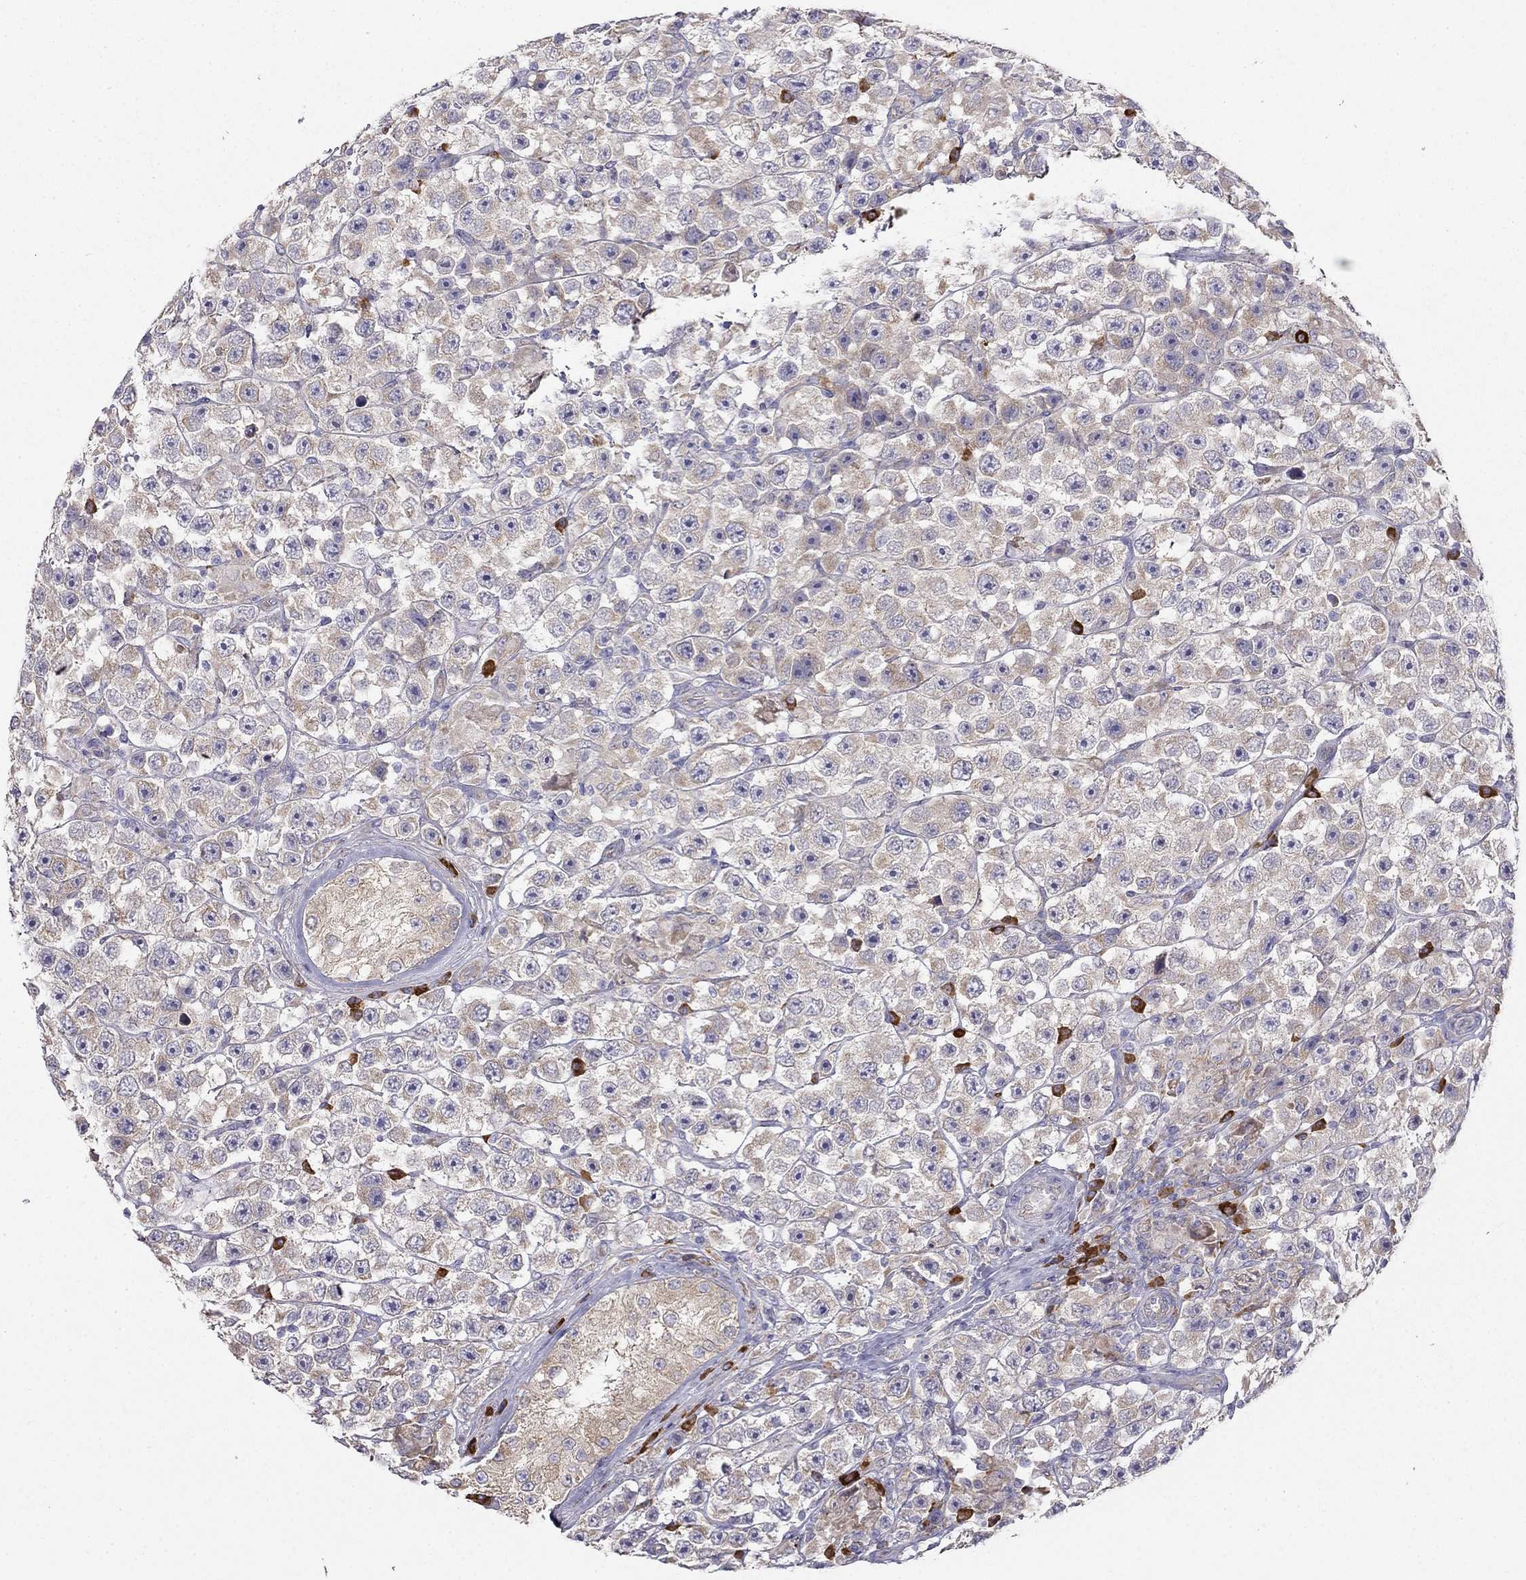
{"staining": {"intensity": "weak", "quantity": ">75%", "location": "cytoplasmic/membranous"}, "tissue": "testis cancer", "cell_type": "Tumor cells", "image_type": "cancer", "snomed": [{"axis": "morphology", "description": "Seminoma, NOS"}, {"axis": "topography", "description": "Testis"}], "caption": "IHC of testis cancer (seminoma) reveals low levels of weak cytoplasmic/membranous staining in approximately >75% of tumor cells.", "gene": "LONRF2", "patient": {"sex": "male", "age": 45}}